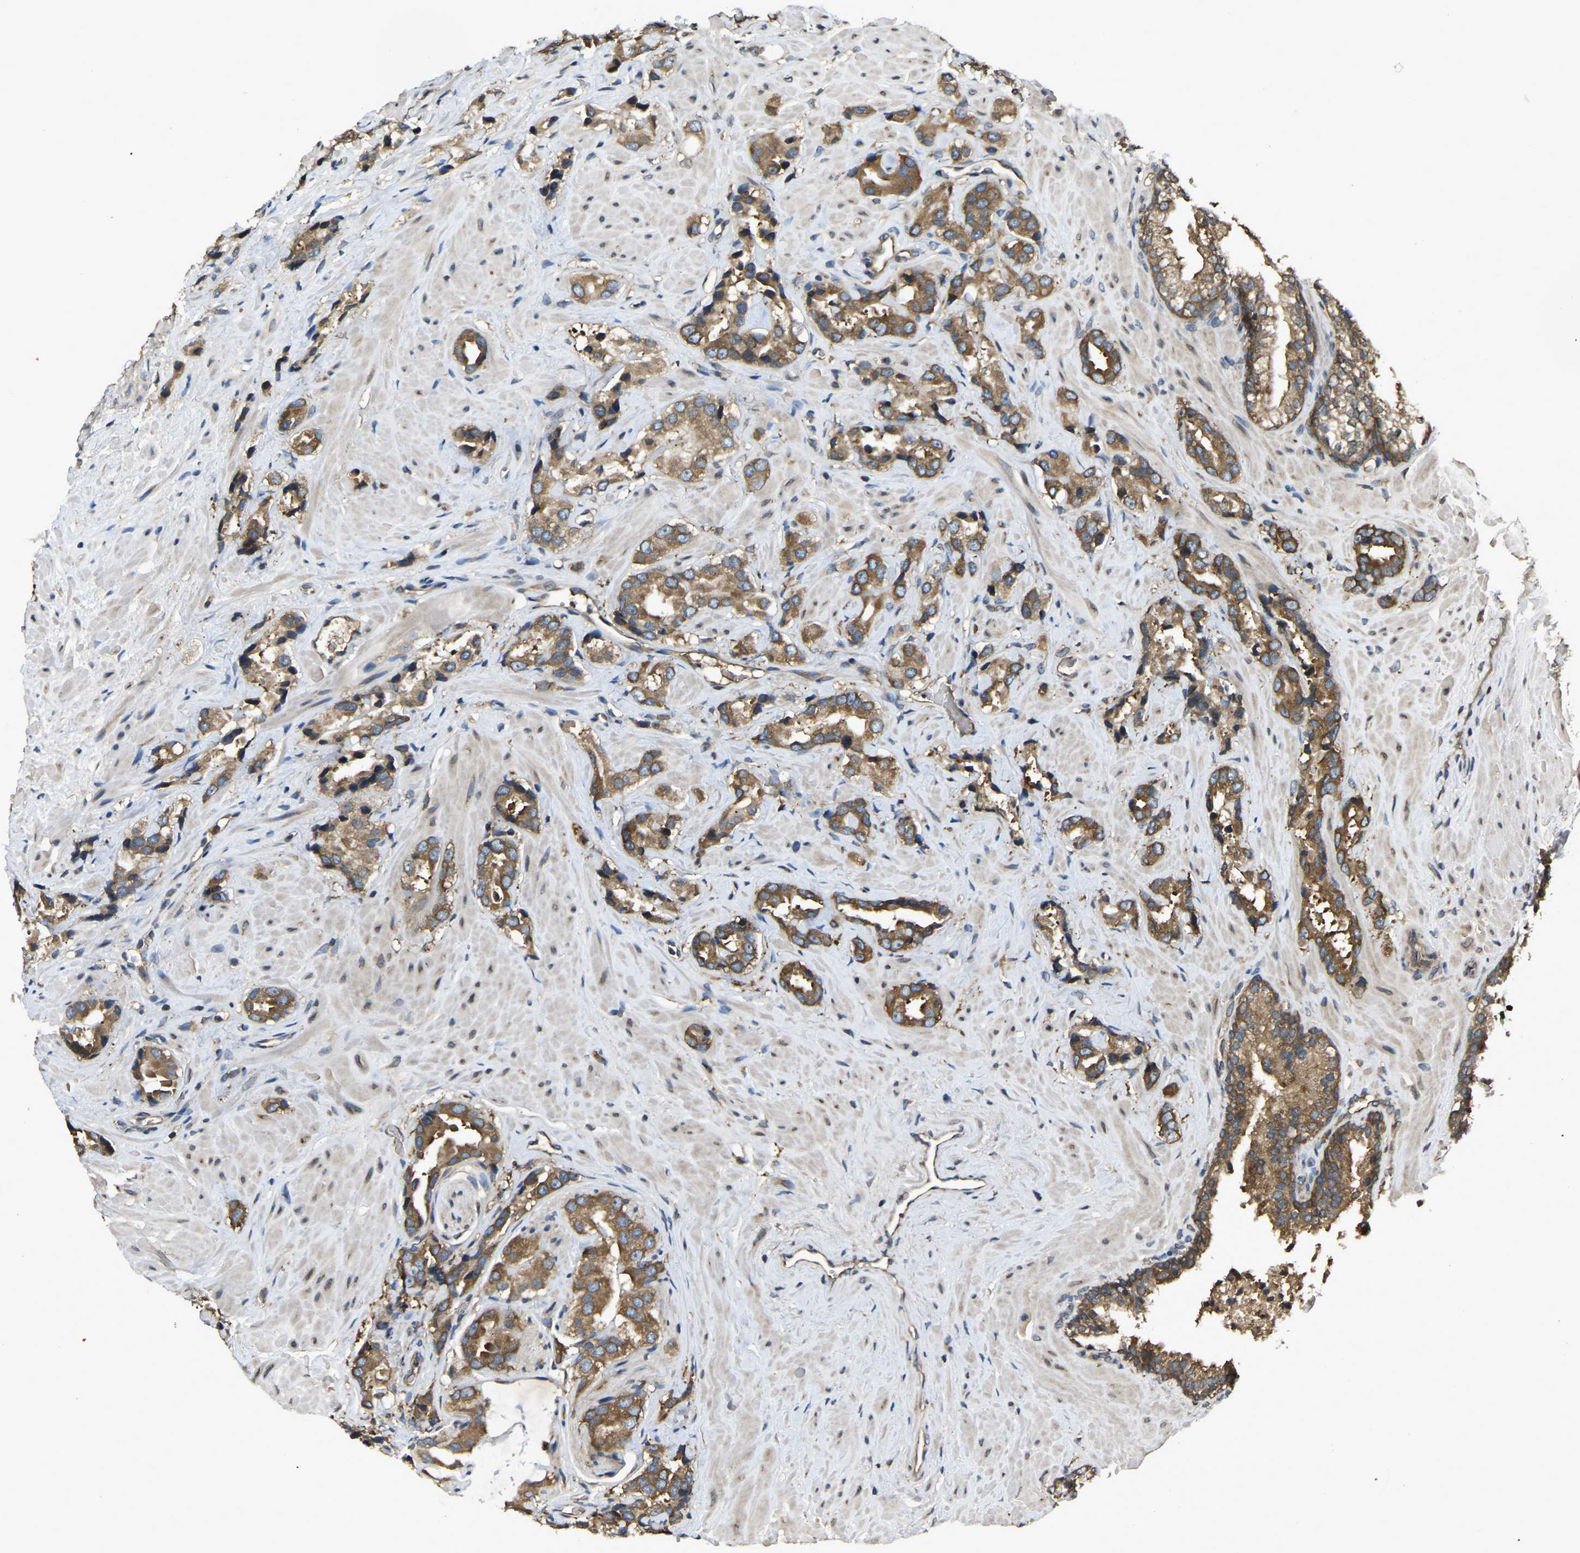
{"staining": {"intensity": "moderate", "quantity": ">75%", "location": "cytoplasmic/membranous"}, "tissue": "prostate cancer", "cell_type": "Tumor cells", "image_type": "cancer", "snomed": [{"axis": "morphology", "description": "Adenocarcinoma, High grade"}, {"axis": "topography", "description": "Prostate"}], "caption": "Prostate cancer tissue reveals moderate cytoplasmic/membranous staining in approximately >75% of tumor cells", "gene": "AIMP1", "patient": {"sex": "male", "age": 64}}